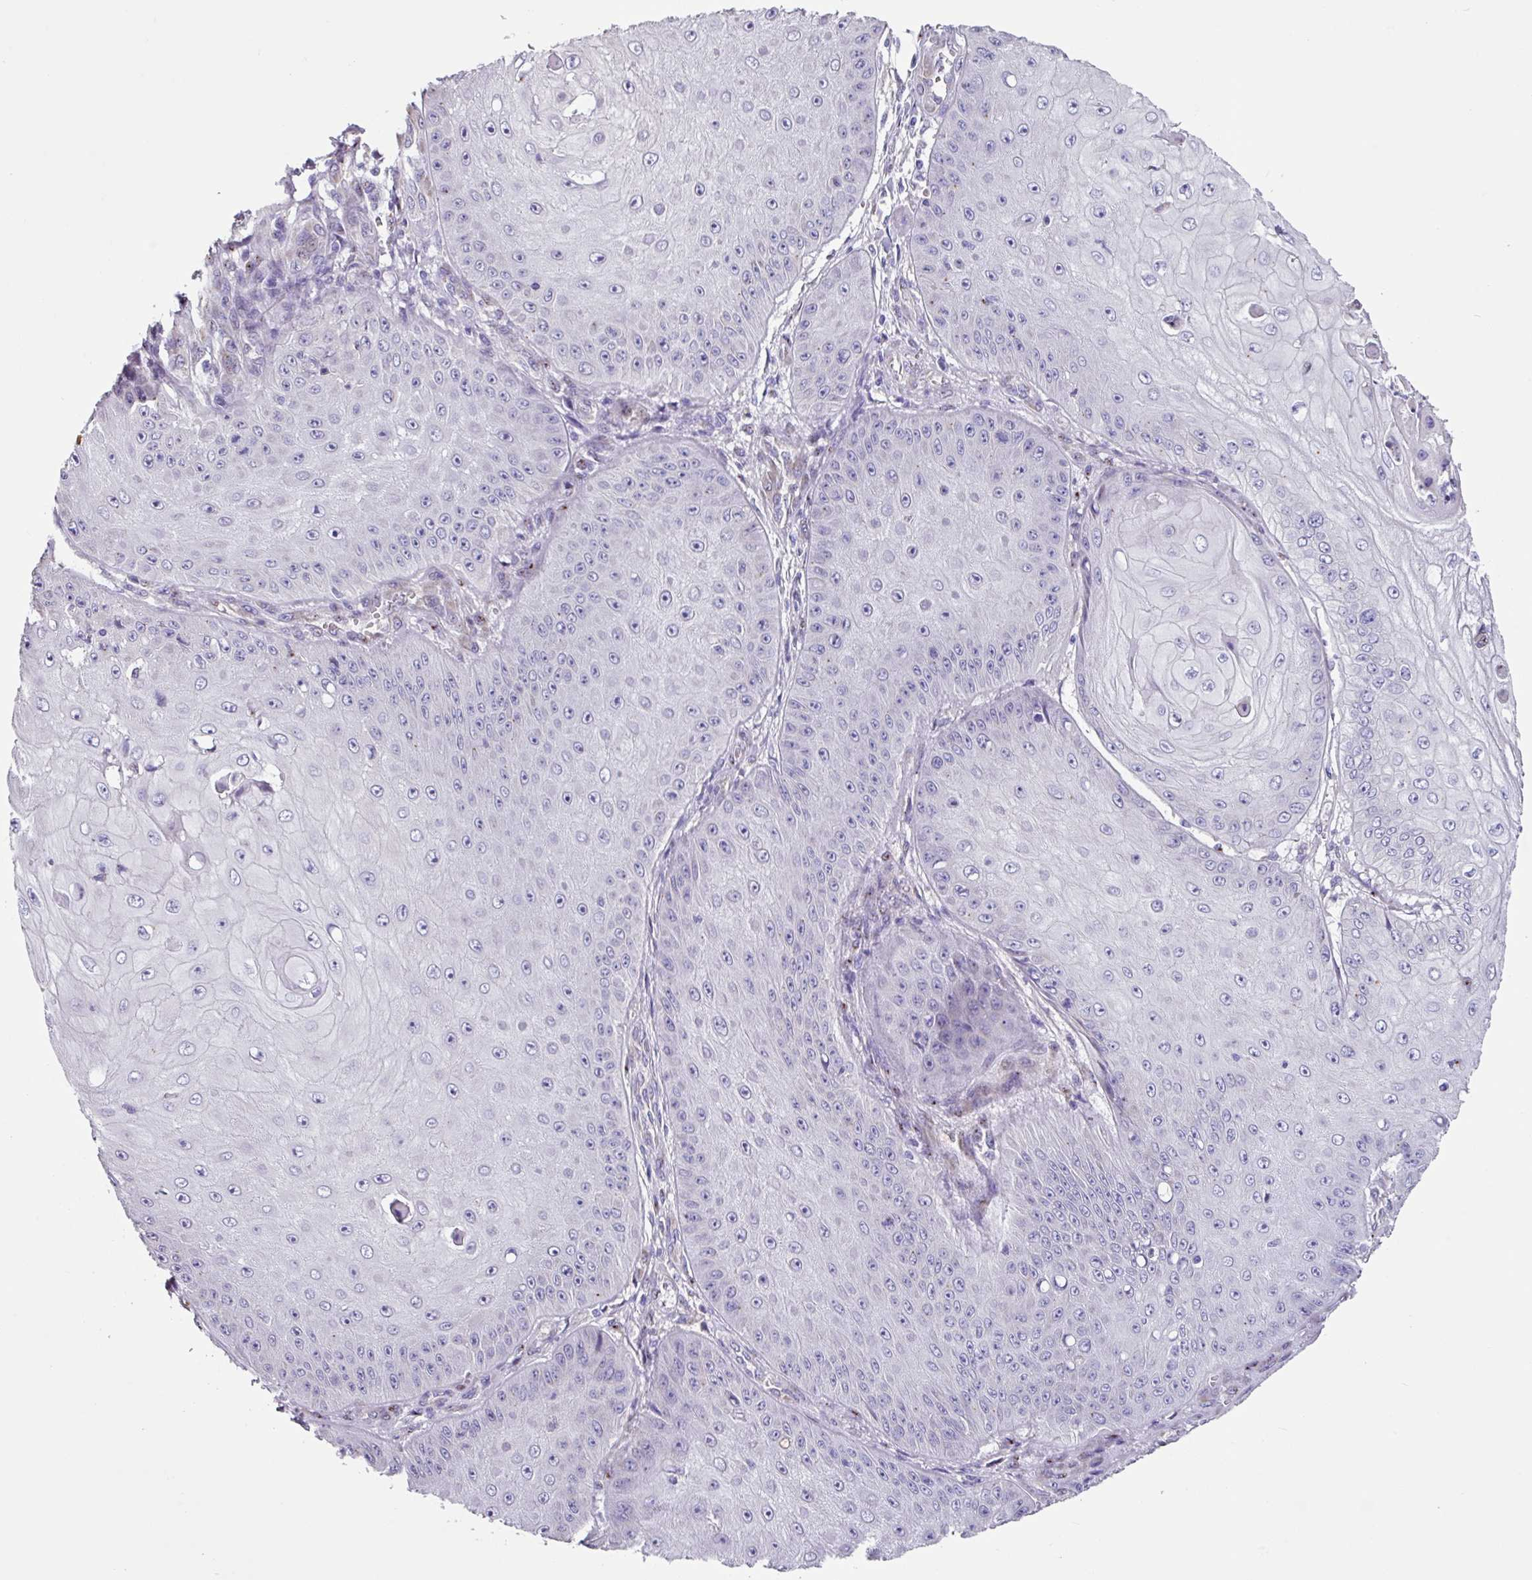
{"staining": {"intensity": "negative", "quantity": "none", "location": "none"}, "tissue": "skin cancer", "cell_type": "Tumor cells", "image_type": "cancer", "snomed": [{"axis": "morphology", "description": "Squamous cell carcinoma, NOS"}, {"axis": "topography", "description": "Skin"}], "caption": "Photomicrograph shows no significant protein expression in tumor cells of skin squamous cell carcinoma.", "gene": "ZG16", "patient": {"sex": "male", "age": 70}}